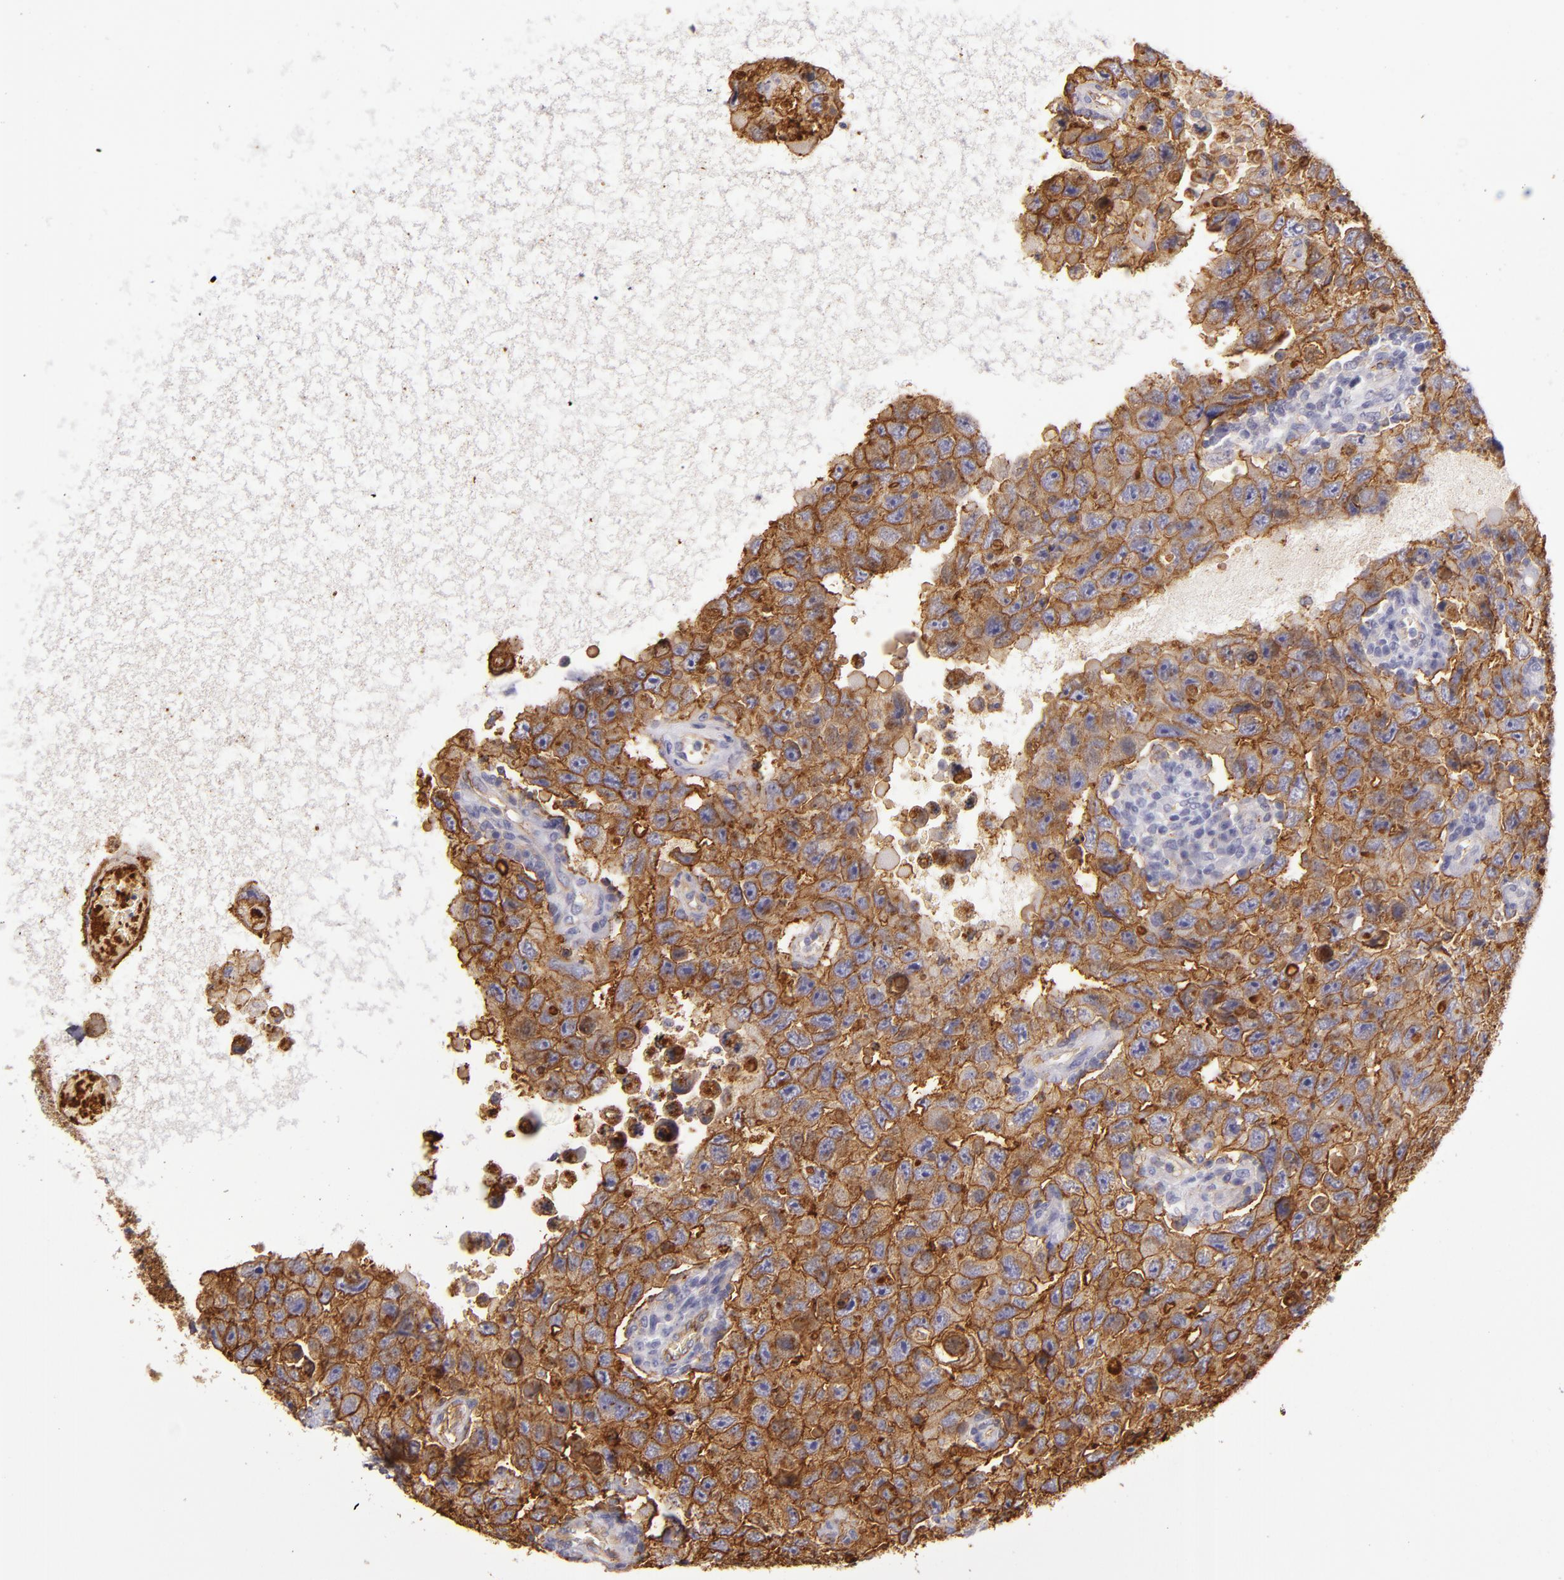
{"staining": {"intensity": "strong", "quantity": ">75%", "location": "cytoplasmic/membranous"}, "tissue": "testis cancer", "cell_type": "Tumor cells", "image_type": "cancer", "snomed": [{"axis": "morphology", "description": "Carcinoma, Embryonal, NOS"}, {"axis": "topography", "description": "Testis"}], "caption": "A brown stain labels strong cytoplasmic/membranous staining of a protein in human testis cancer tumor cells. The protein of interest is stained brown, and the nuclei are stained in blue (DAB IHC with brightfield microscopy, high magnification).", "gene": "CD9", "patient": {"sex": "male", "age": 26}}